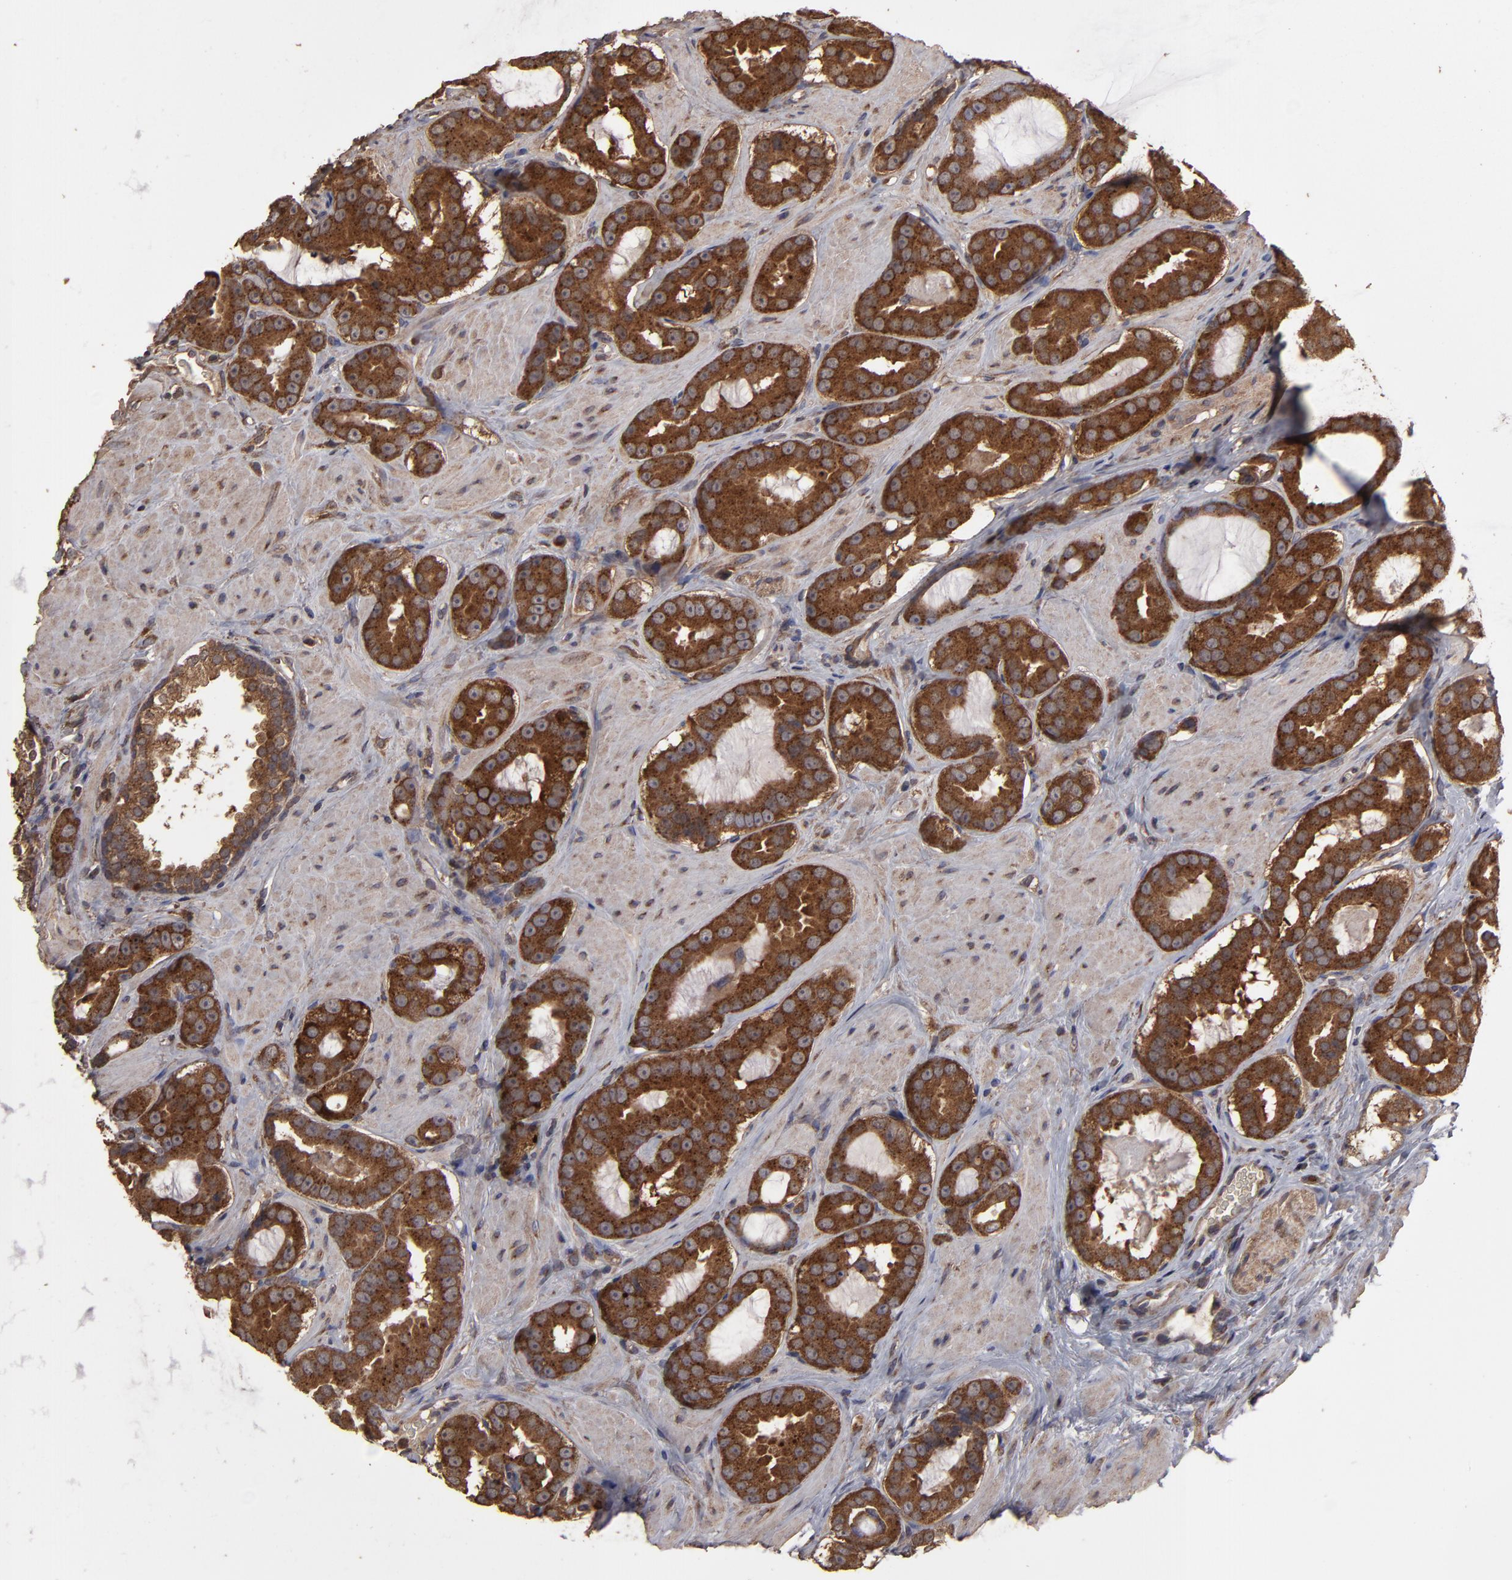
{"staining": {"intensity": "strong", "quantity": ">75%", "location": "cytoplasmic/membranous"}, "tissue": "prostate cancer", "cell_type": "Tumor cells", "image_type": "cancer", "snomed": [{"axis": "morphology", "description": "Adenocarcinoma, Low grade"}, {"axis": "topography", "description": "Prostate"}], "caption": "Brown immunohistochemical staining in human low-grade adenocarcinoma (prostate) demonstrates strong cytoplasmic/membranous staining in approximately >75% of tumor cells.", "gene": "MMP2", "patient": {"sex": "male", "age": 59}}